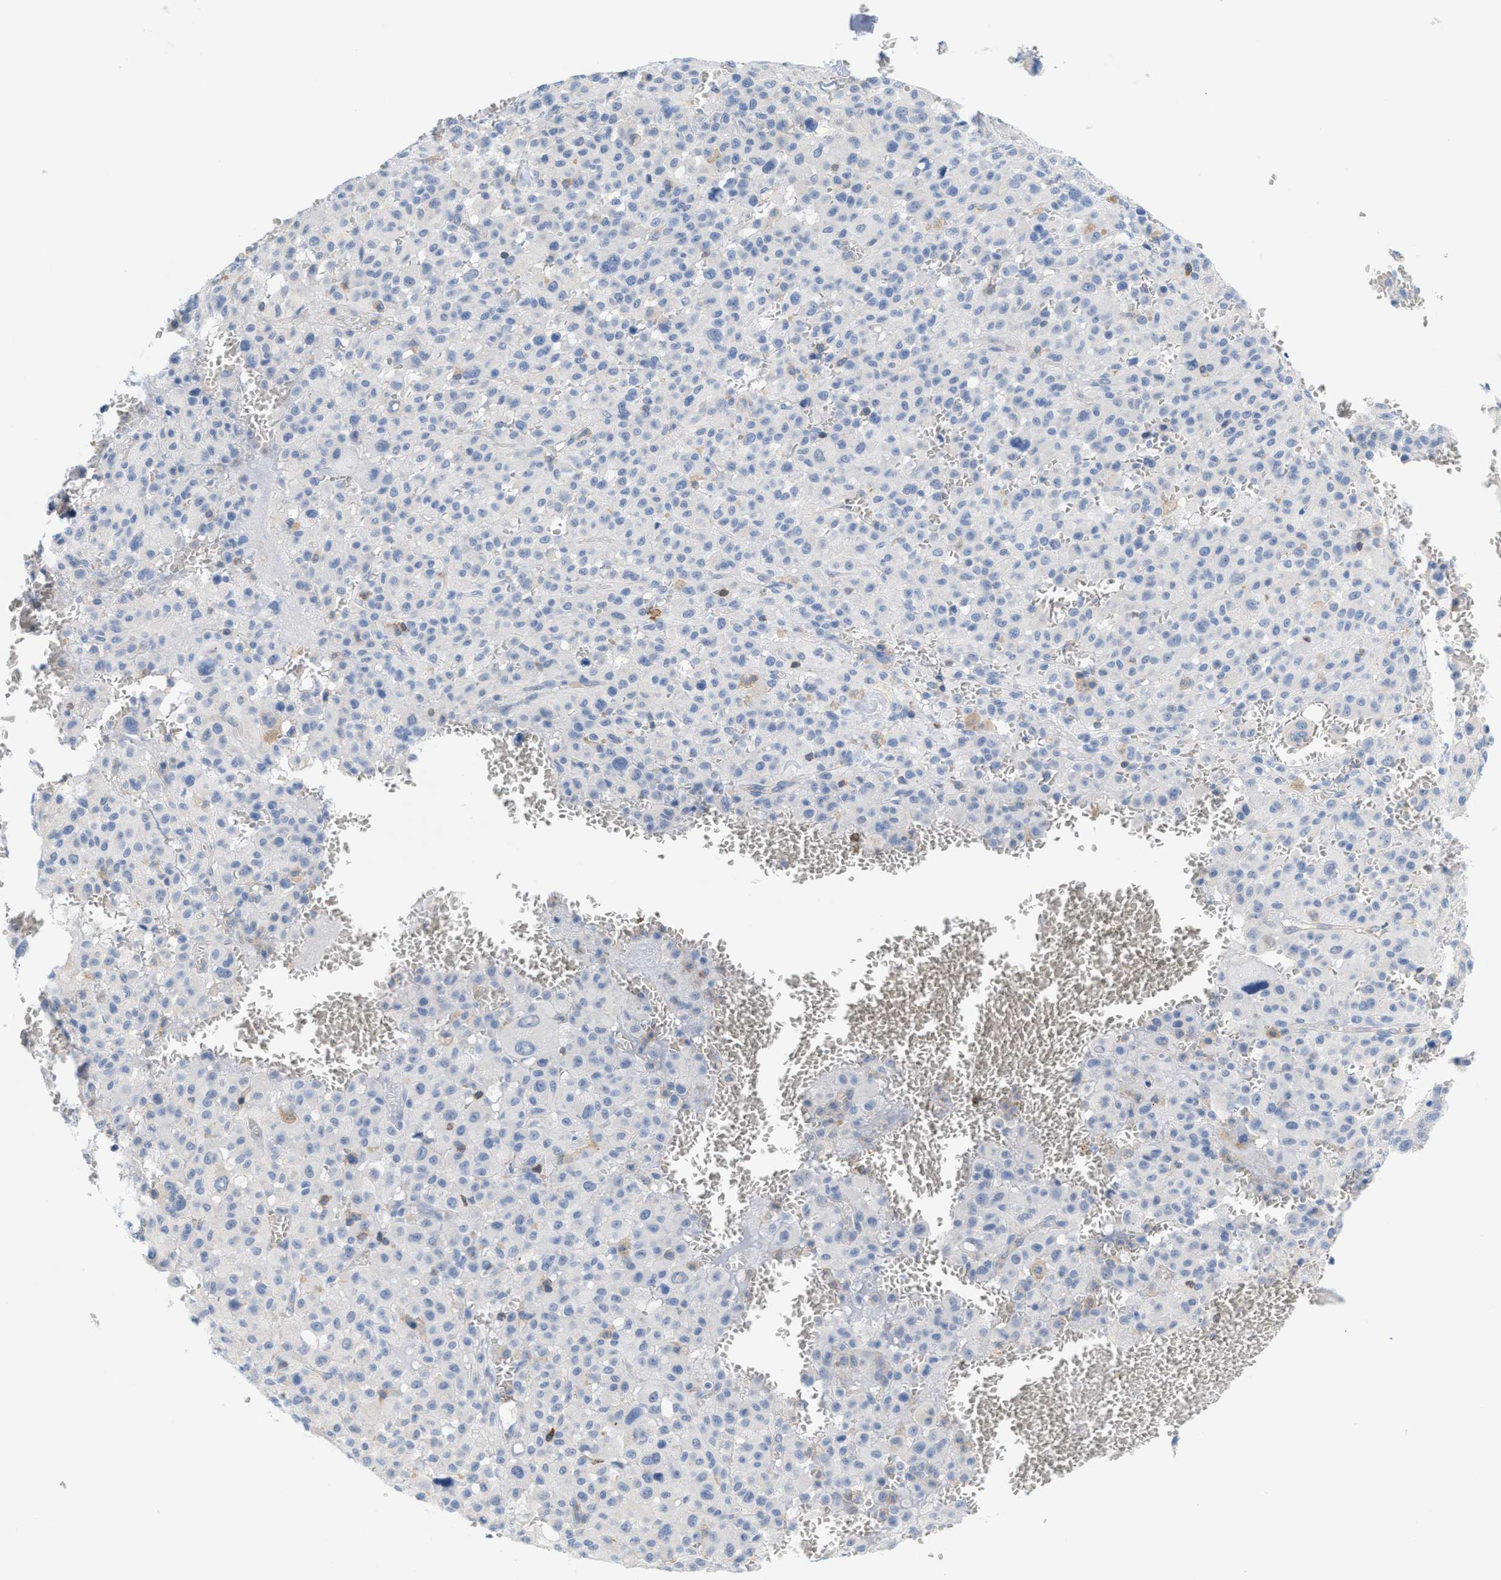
{"staining": {"intensity": "negative", "quantity": "none", "location": "none"}, "tissue": "melanoma", "cell_type": "Tumor cells", "image_type": "cancer", "snomed": [{"axis": "morphology", "description": "Malignant melanoma, Metastatic site"}, {"axis": "topography", "description": "Skin"}], "caption": "Tumor cells show no significant protein staining in melanoma.", "gene": "IL16", "patient": {"sex": "female", "age": 74}}